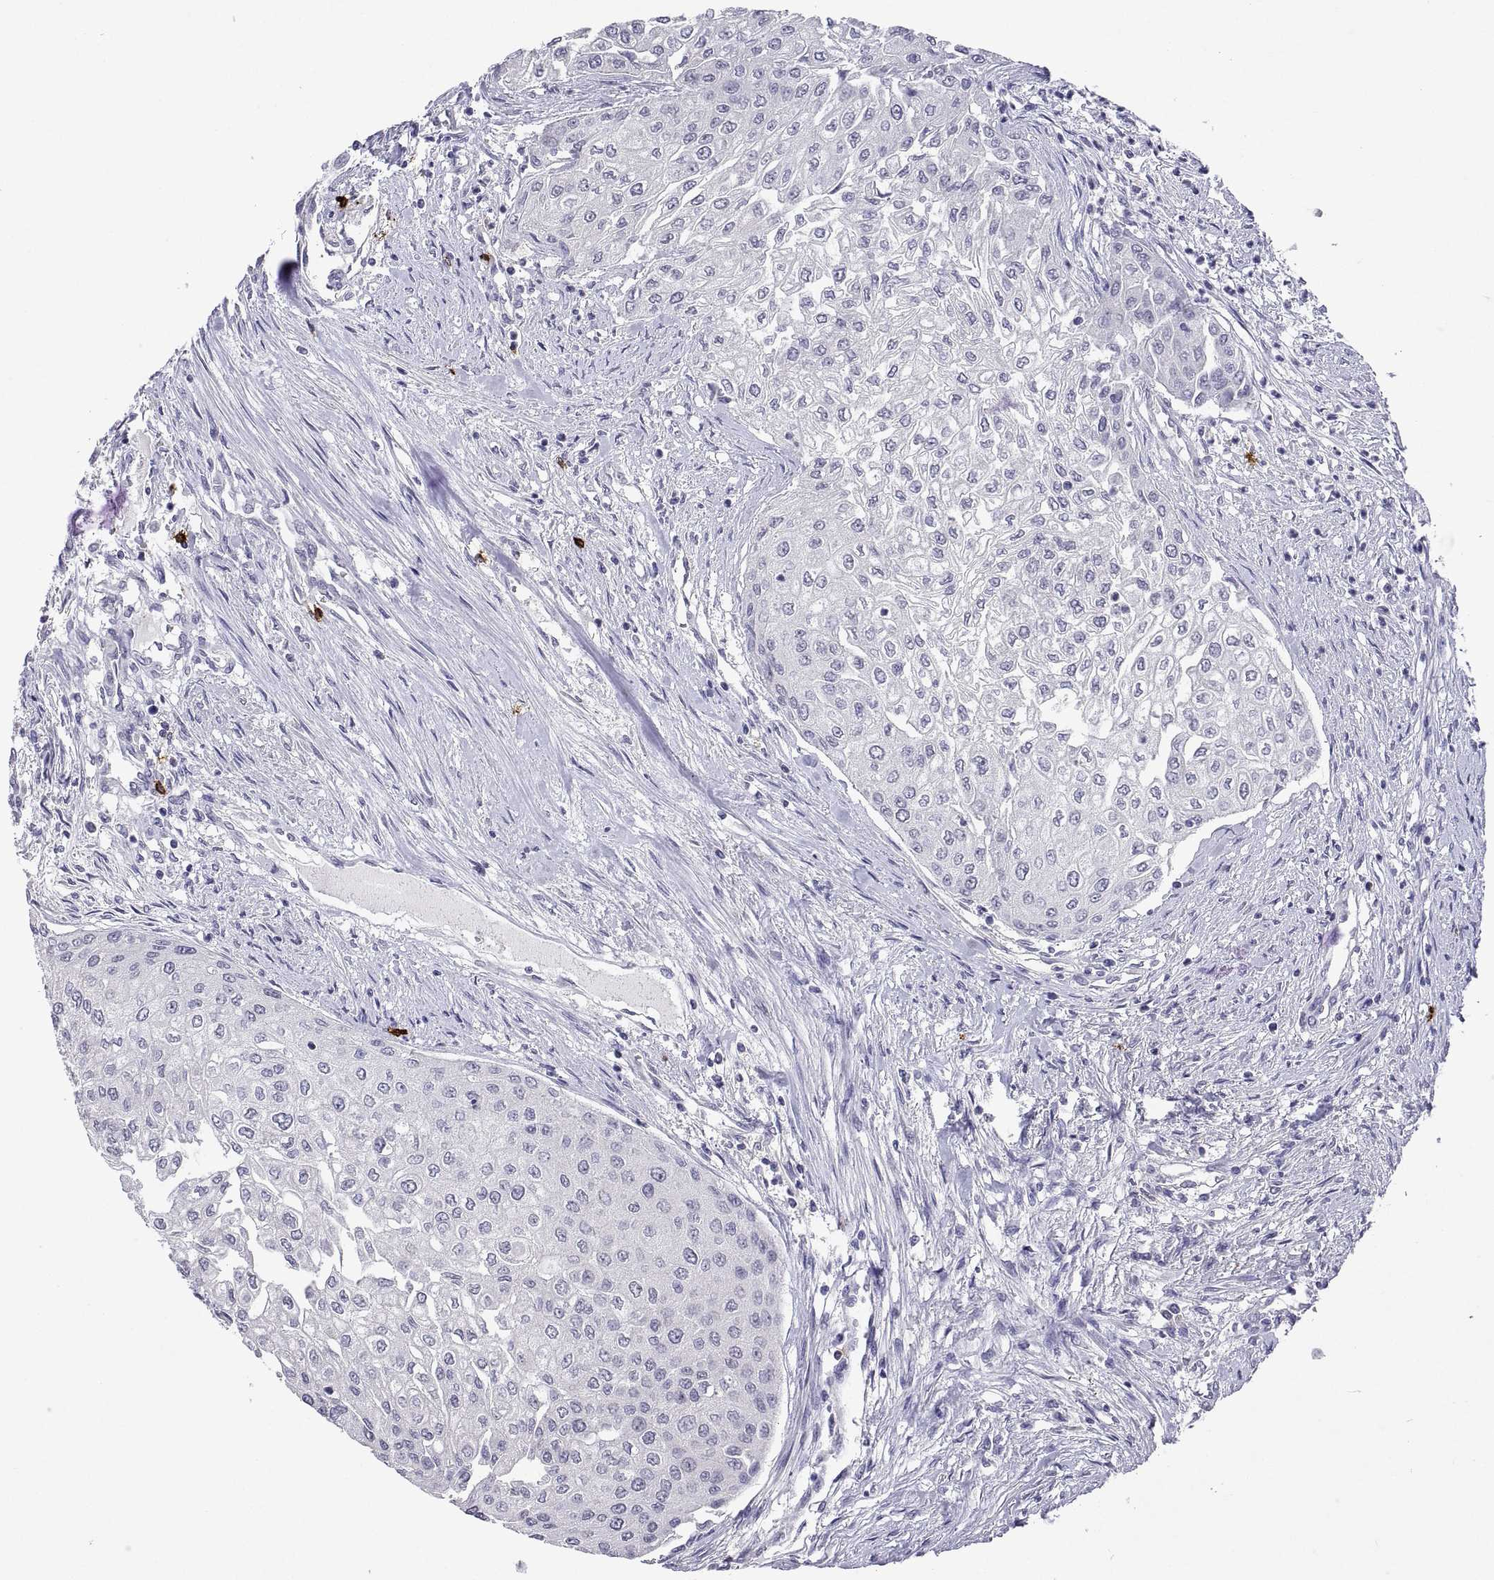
{"staining": {"intensity": "negative", "quantity": "none", "location": "none"}, "tissue": "urothelial cancer", "cell_type": "Tumor cells", "image_type": "cancer", "snomed": [{"axis": "morphology", "description": "Urothelial carcinoma, High grade"}, {"axis": "topography", "description": "Urinary bladder"}], "caption": "DAB (3,3'-diaminobenzidine) immunohistochemical staining of urothelial carcinoma (high-grade) reveals no significant positivity in tumor cells.", "gene": "MS4A1", "patient": {"sex": "male", "age": 62}}